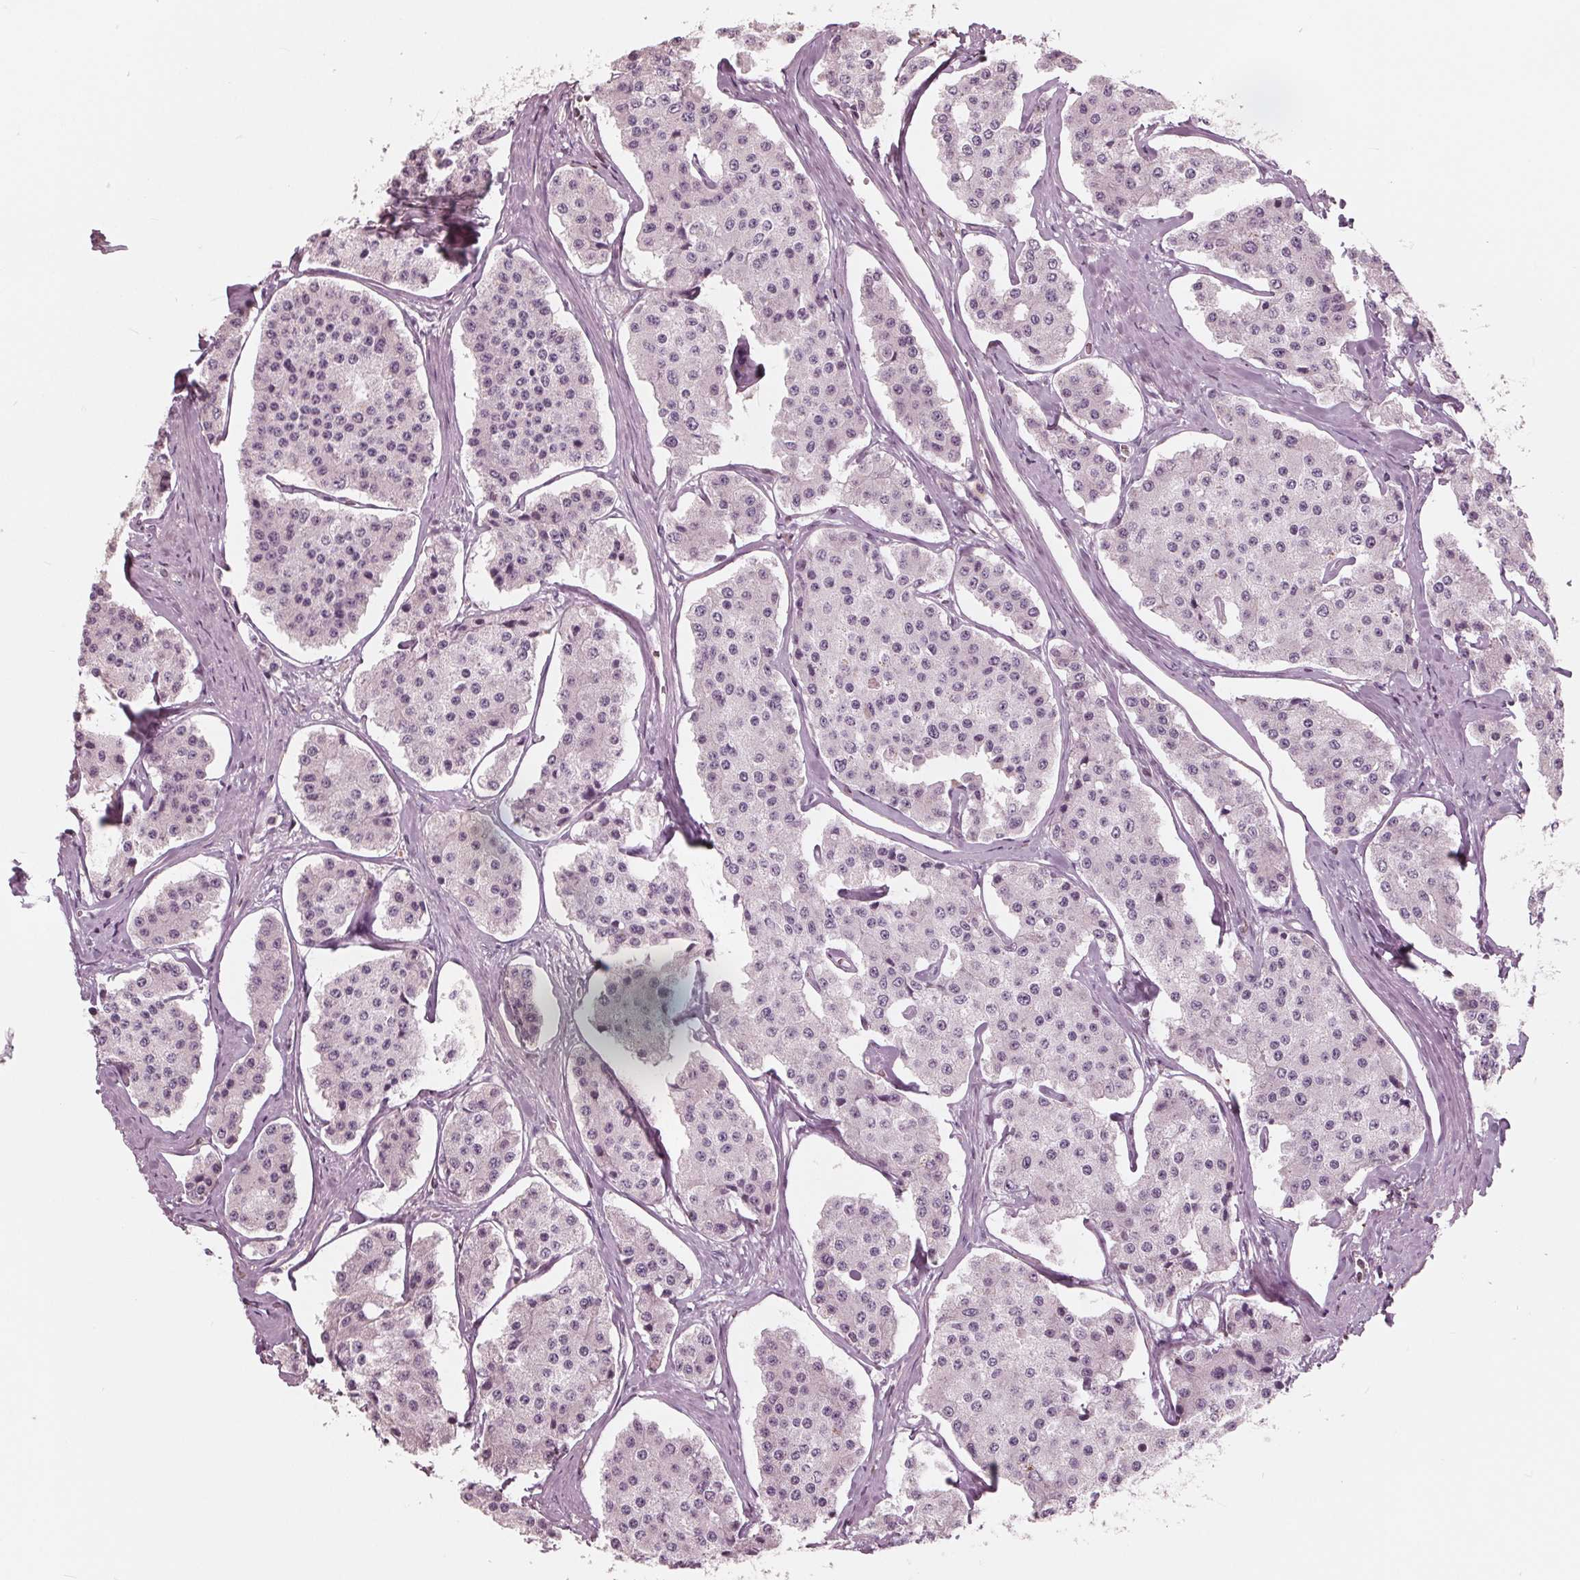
{"staining": {"intensity": "negative", "quantity": "none", "location": "none"}, "tissue": "carcinoid", "cell_type": "Tumor cells", "image_type": "cancer", "snomed": [{"axis": "morphology", "description": "Carcinoid, malignant, NOS"}, {"axis": "topography", "description": "Small intestine"}], "caption": "The image reveals no significant staining in tumor cells of malignant carcinoid.", "gene": "ING3", "patient": {"sex": "female", "age": 65}}